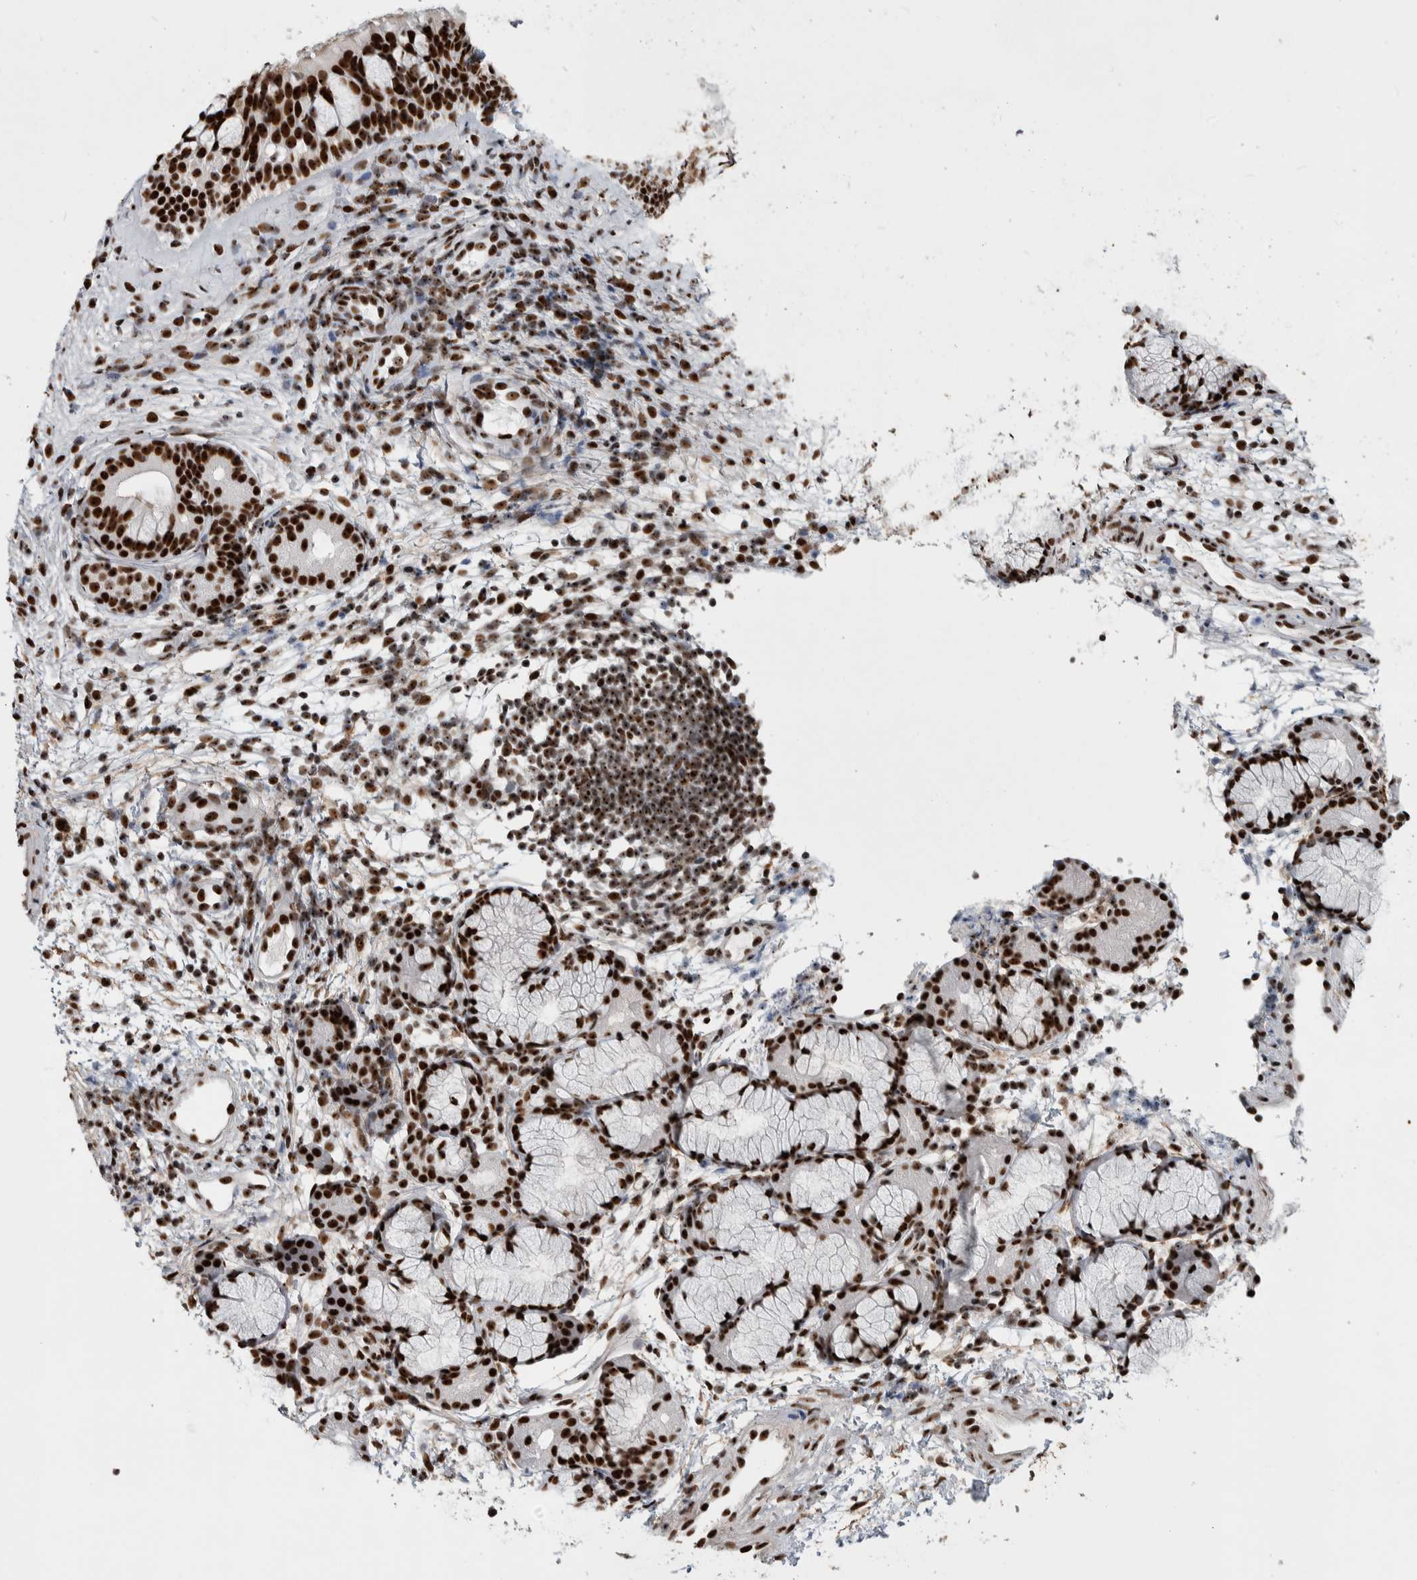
{"staining": {"intensity": "strong", "quantity": ">75%", "location": "nuclear"}, "tissue": "nasopharynx", "cell_type": "Respiratory epithelial cells", "image_type": "normal", "snomed": [{"axis": "morphology", "description": "Normal tissue, NOS"}, {"axis": "morphology", "description": "Inflammation, NOS"}, {"axis": "topography", "description": "Nasopharynx"}], "caption": "DAB (3,3'-diaminobenzidine) immunohistochemical staining of unremarkable nasopharynx shows strong nuclear protein staining in approximately >75% of respiratory epithelial cells. (brown staining indicates protein expression, while blue staining denotes nuclei).", "gene": "NCL", "patient": {"sex": "female", "age": 19}}